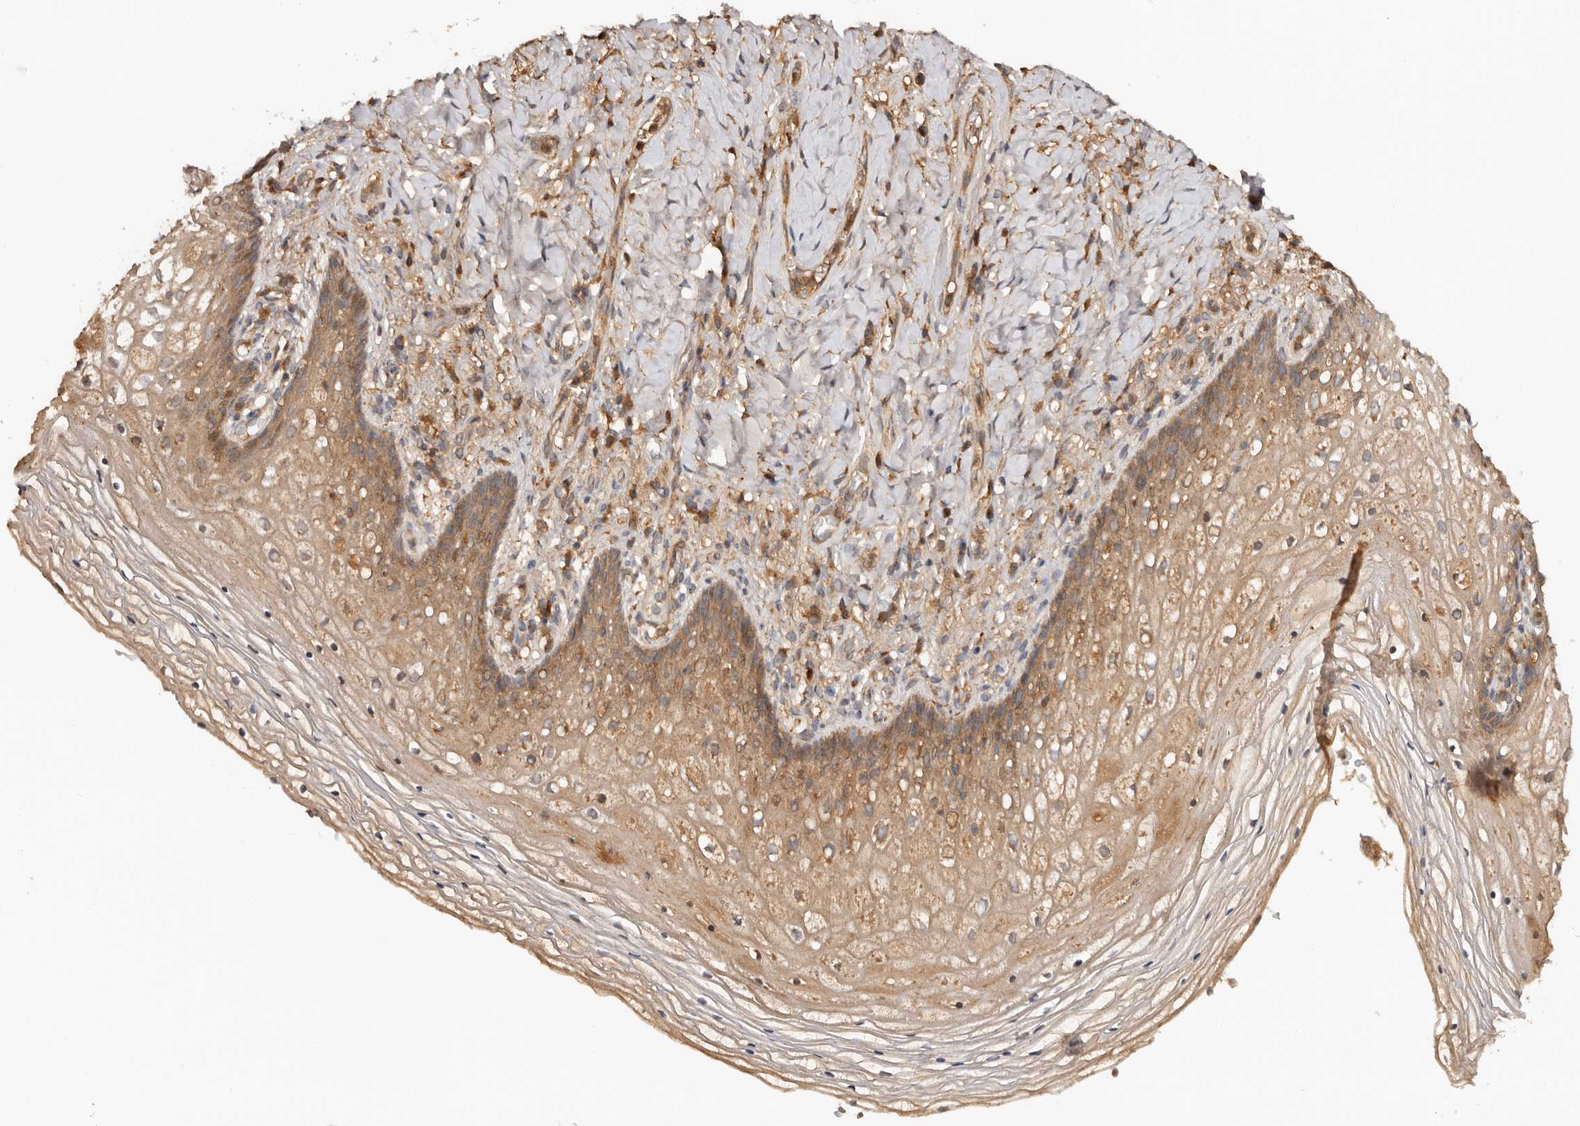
{"staining": {"intensity": "moderate", "quantity": "25%-75%", "location": "cytoplasmic/membranous"}, "tissue": "vagina", "cell_type": "Squamous epithelial cells", "image_type": "normal", "snomed": [{"axis": "morphology", "description": "Normal tissue, NOS"}, {"axis": "topography", "description": "Vagina"}], "caption": "High-power microscopy captured an IHC image of benign vagina, revealing moderate cytoplasmic/membranous staining in about 25%-75% of squamous epithelial cells.", "gene": "PKIB", "patient": {"sex": "female", "age": 60}}